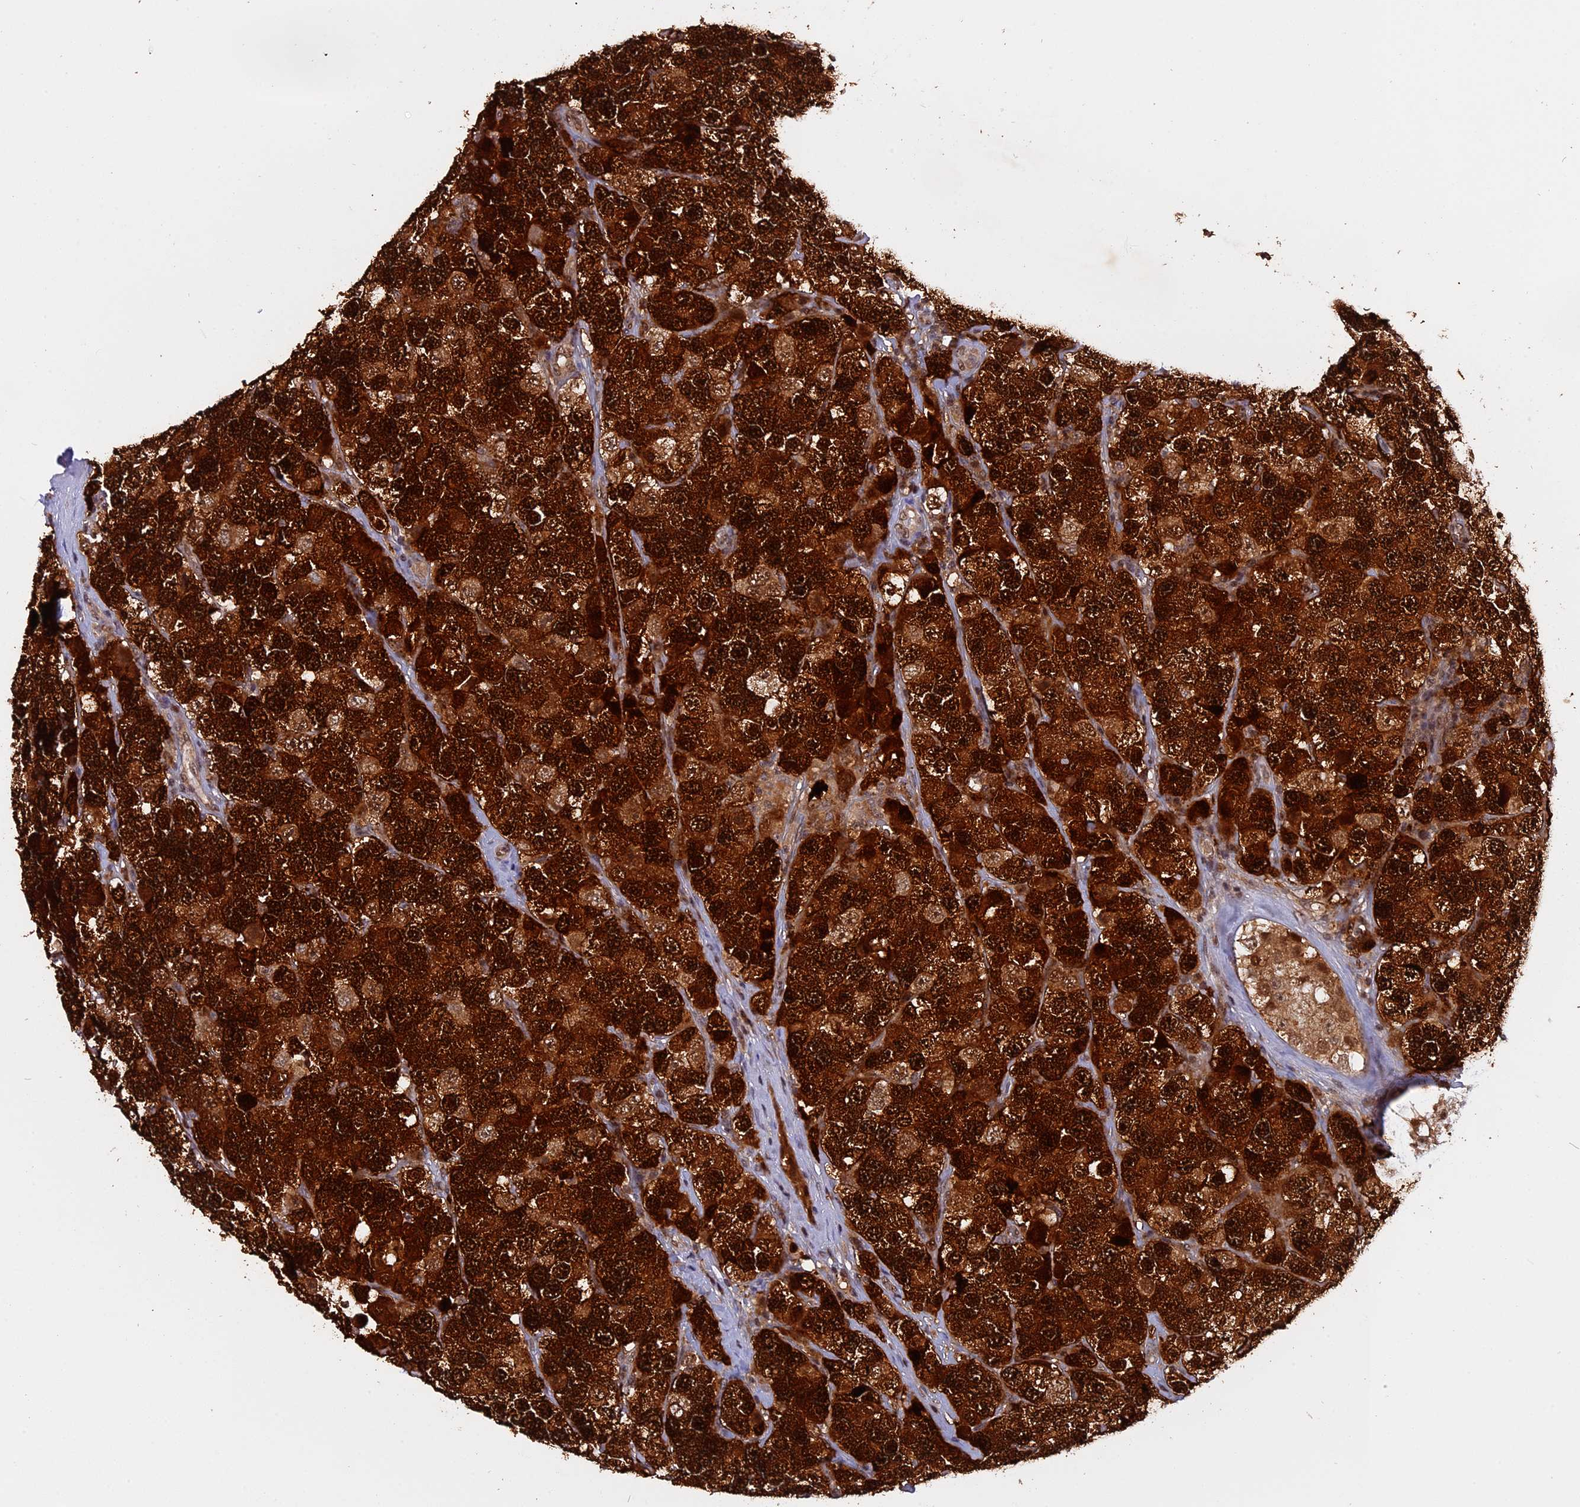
{"staining": {"intensity": "strong", "quantity": ">75%", "location": "cytoplasmic/membranous,nuclear"}, "tissue": "testis cancer", "cell_type": "Tumor cells", "image_type": "cancer", "snomed": [{"axis": "morphology", "description": "Seminoma, NOS"}, {"axis": "topography", "description": "Testis"}], "caption": "Protein staining exhibits strong cytoplasmic/membranous and nuclear expression in about >75% of tumor cells in testis cancer.", "gene": "ZNF428", "patient": {"sex": "male", "age": 28}}